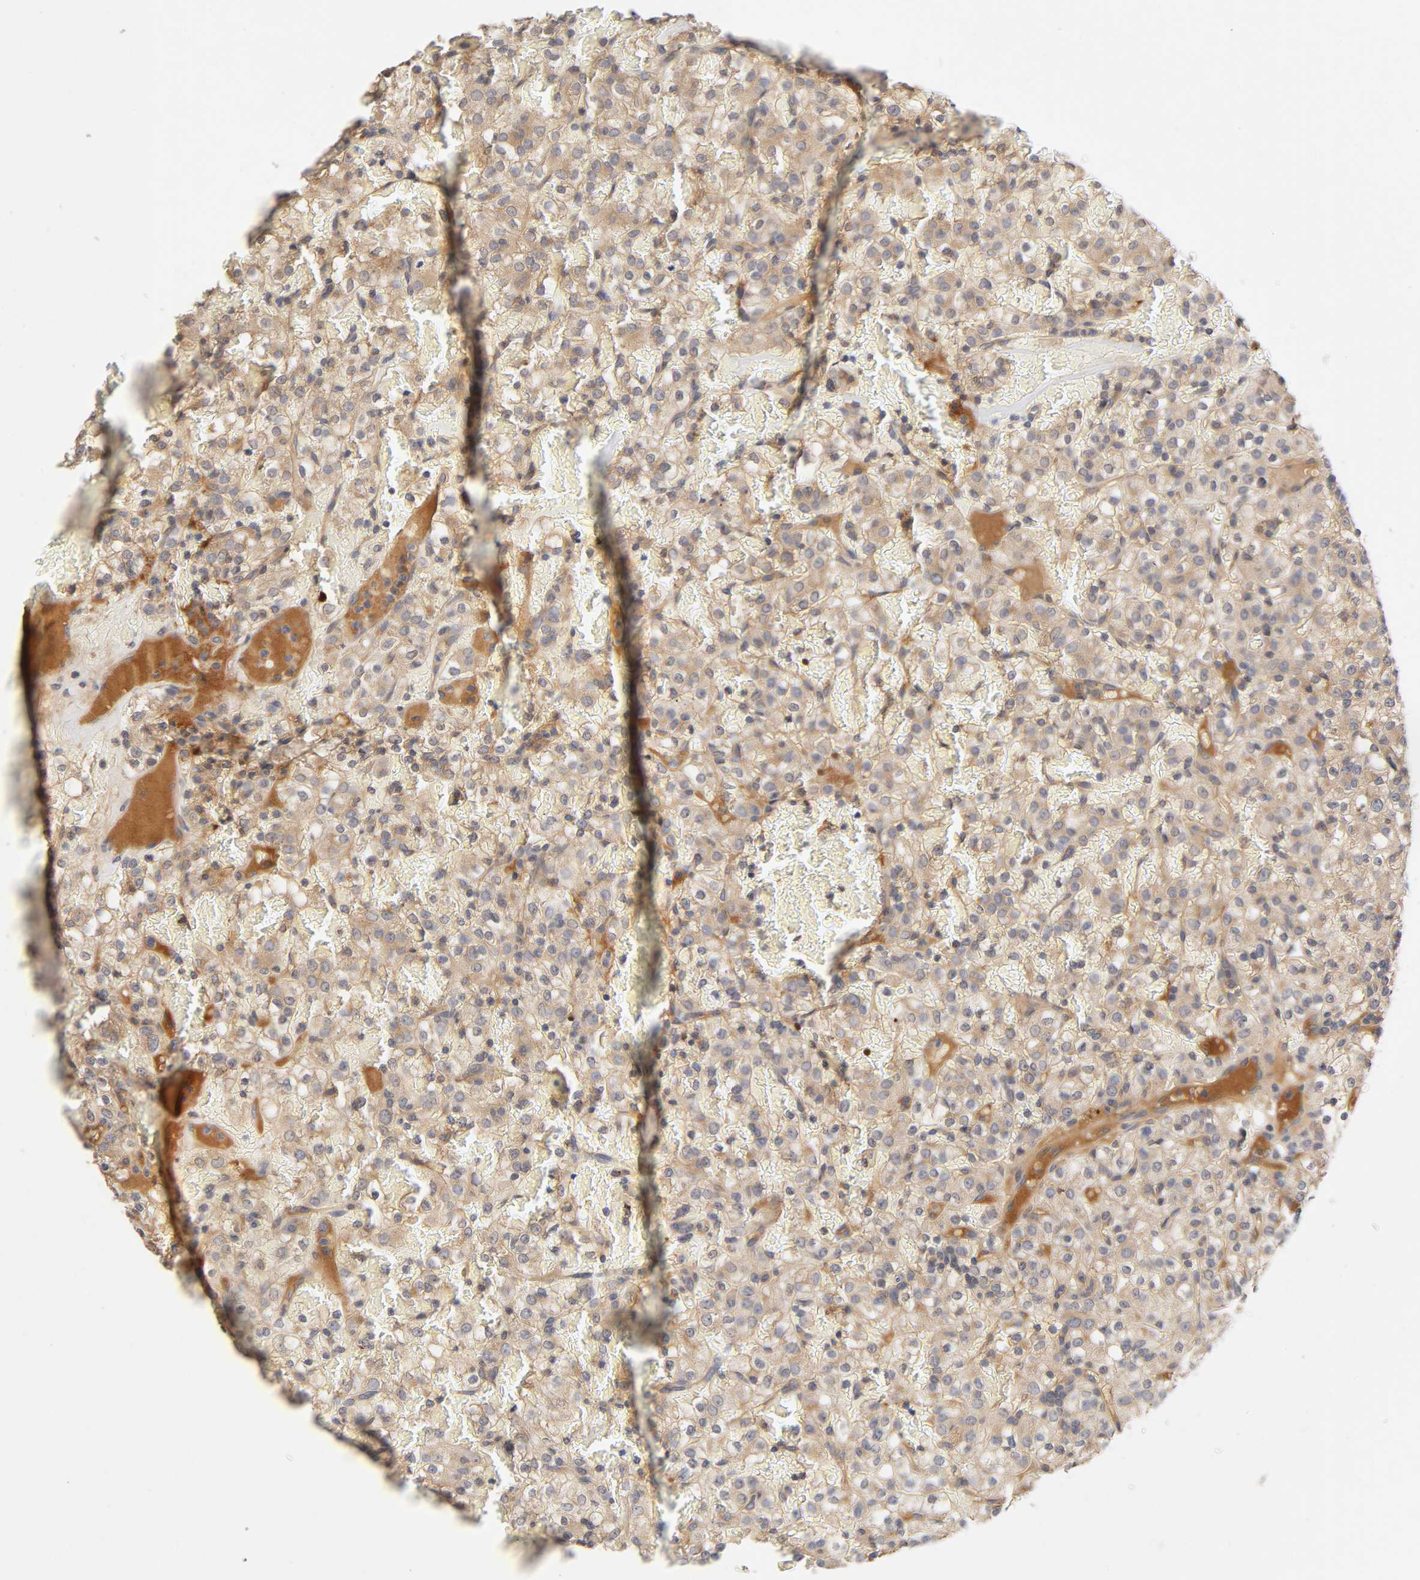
{"staining": {"intensity": "moderate", "quantity": "25%-75%", "location": "cytoplasmic/membranous"}, "tissue": "renal cancer", "cell_type": "Tumor cells", "image_type": "cancer", "snomed": [{"axis": "morphology", "description": "Normal tissue, NOS"}, {"axis": "morphology", "description": "Adenocarcinoma, NOS"}, {"axis": "topography", "description": "Kidney"}], "caption": "Tumor cells show medium levels of moderate cytoplasmic/membranous staining in approximately 25%-75% of cells in human renal cancer (adenocarcinoma). Nuclei are stained in blue.", "gene": "CPB2", "patient": {"sex": "female", "age": 72}}